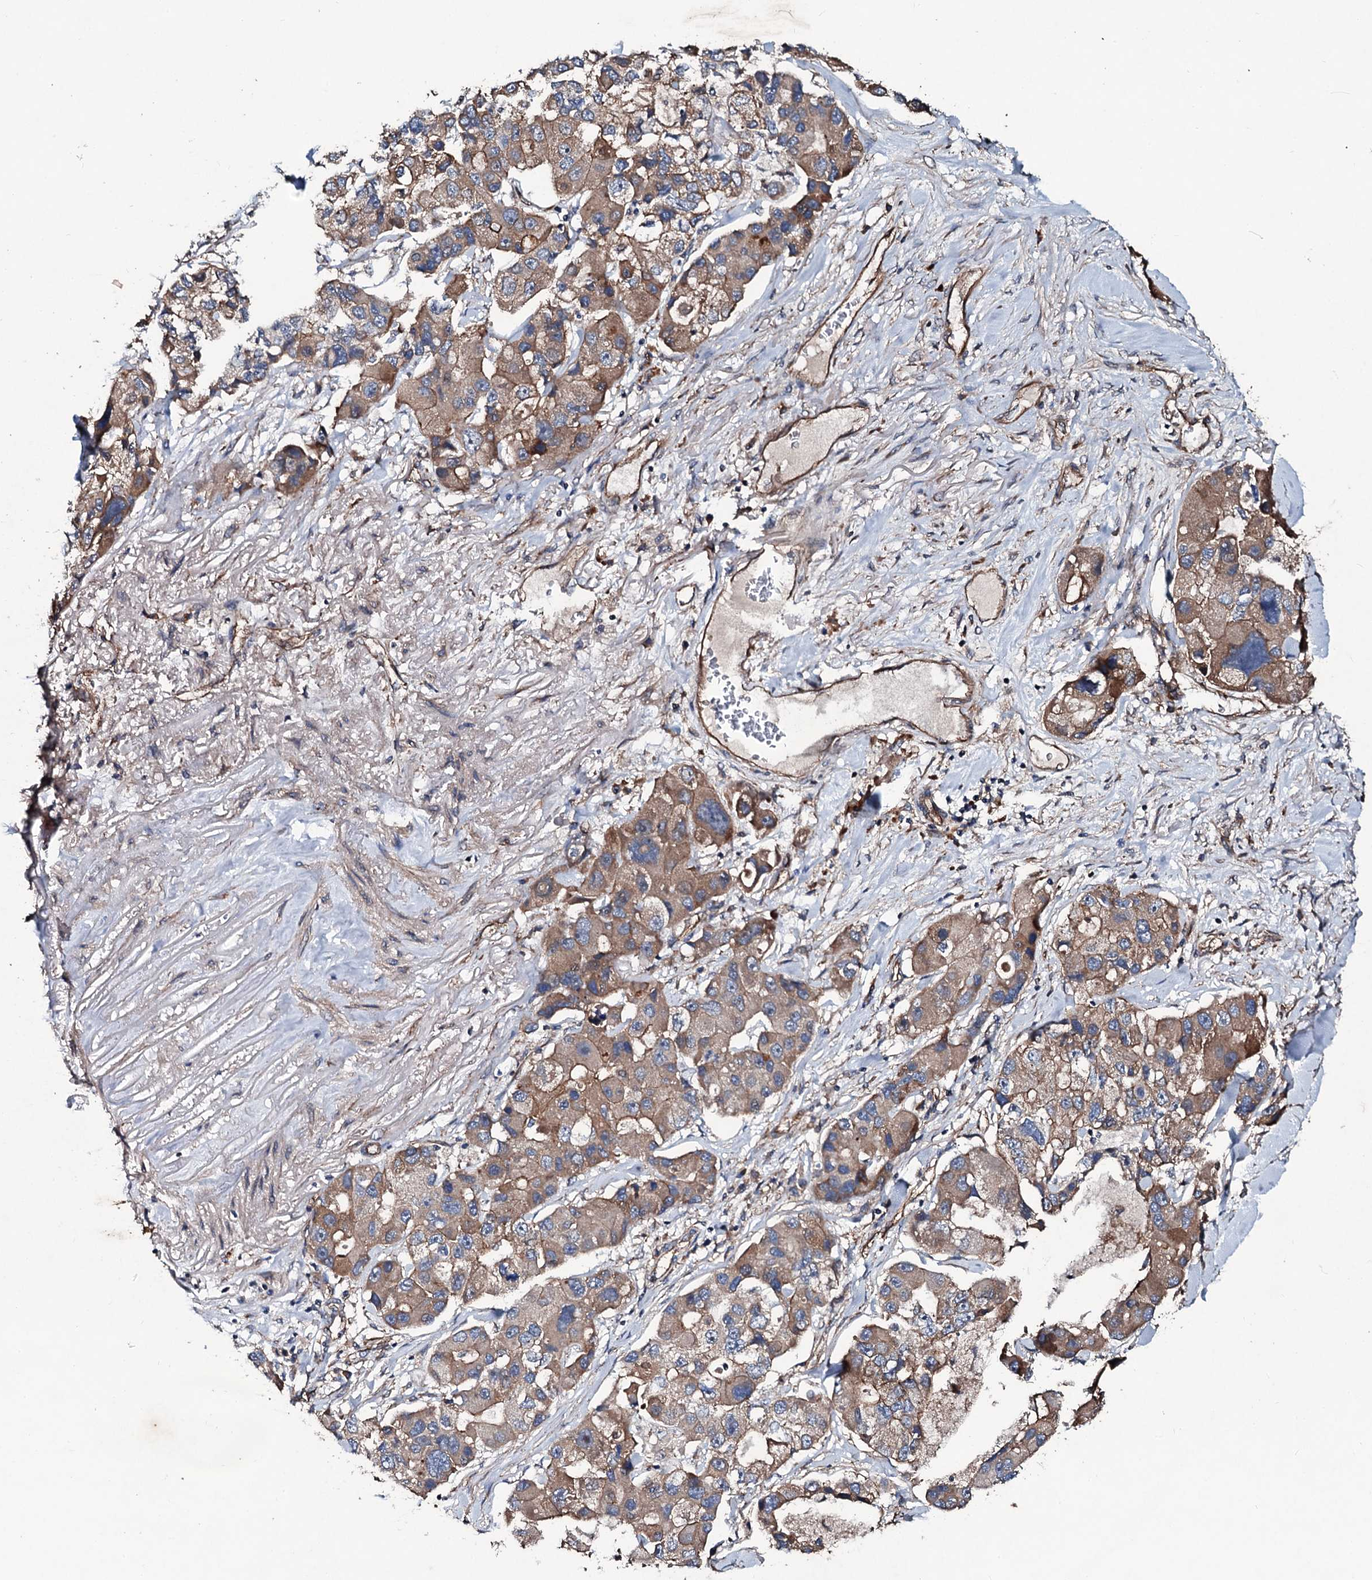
{"staining": {"intensity": "moderate", "quantity": ">75%", "location": "cytoplasmic/membranous"}, "tissue": "lung cancer", "cell_type": "Tumor cells", "image_type": "cancer", "snomed": [{"axis": "morphology", "description": "Adenocarcinoma, NOS"}, {"axis": "topography", "description": "Lung"}], "caption": "Immunohistochemistry (IHC) (DAB (3,3'-diaminobenzidine)) staining of lung cancer (adenocarcinoma) exhibits moderate cytoplasmic/membranous protein positivity in about >75% of tumor cells. (Brightfield microscopy of DAB IHC at high magnification).", "gene": "DMAC2", "patient": {"sex": "female", "age": 54}}